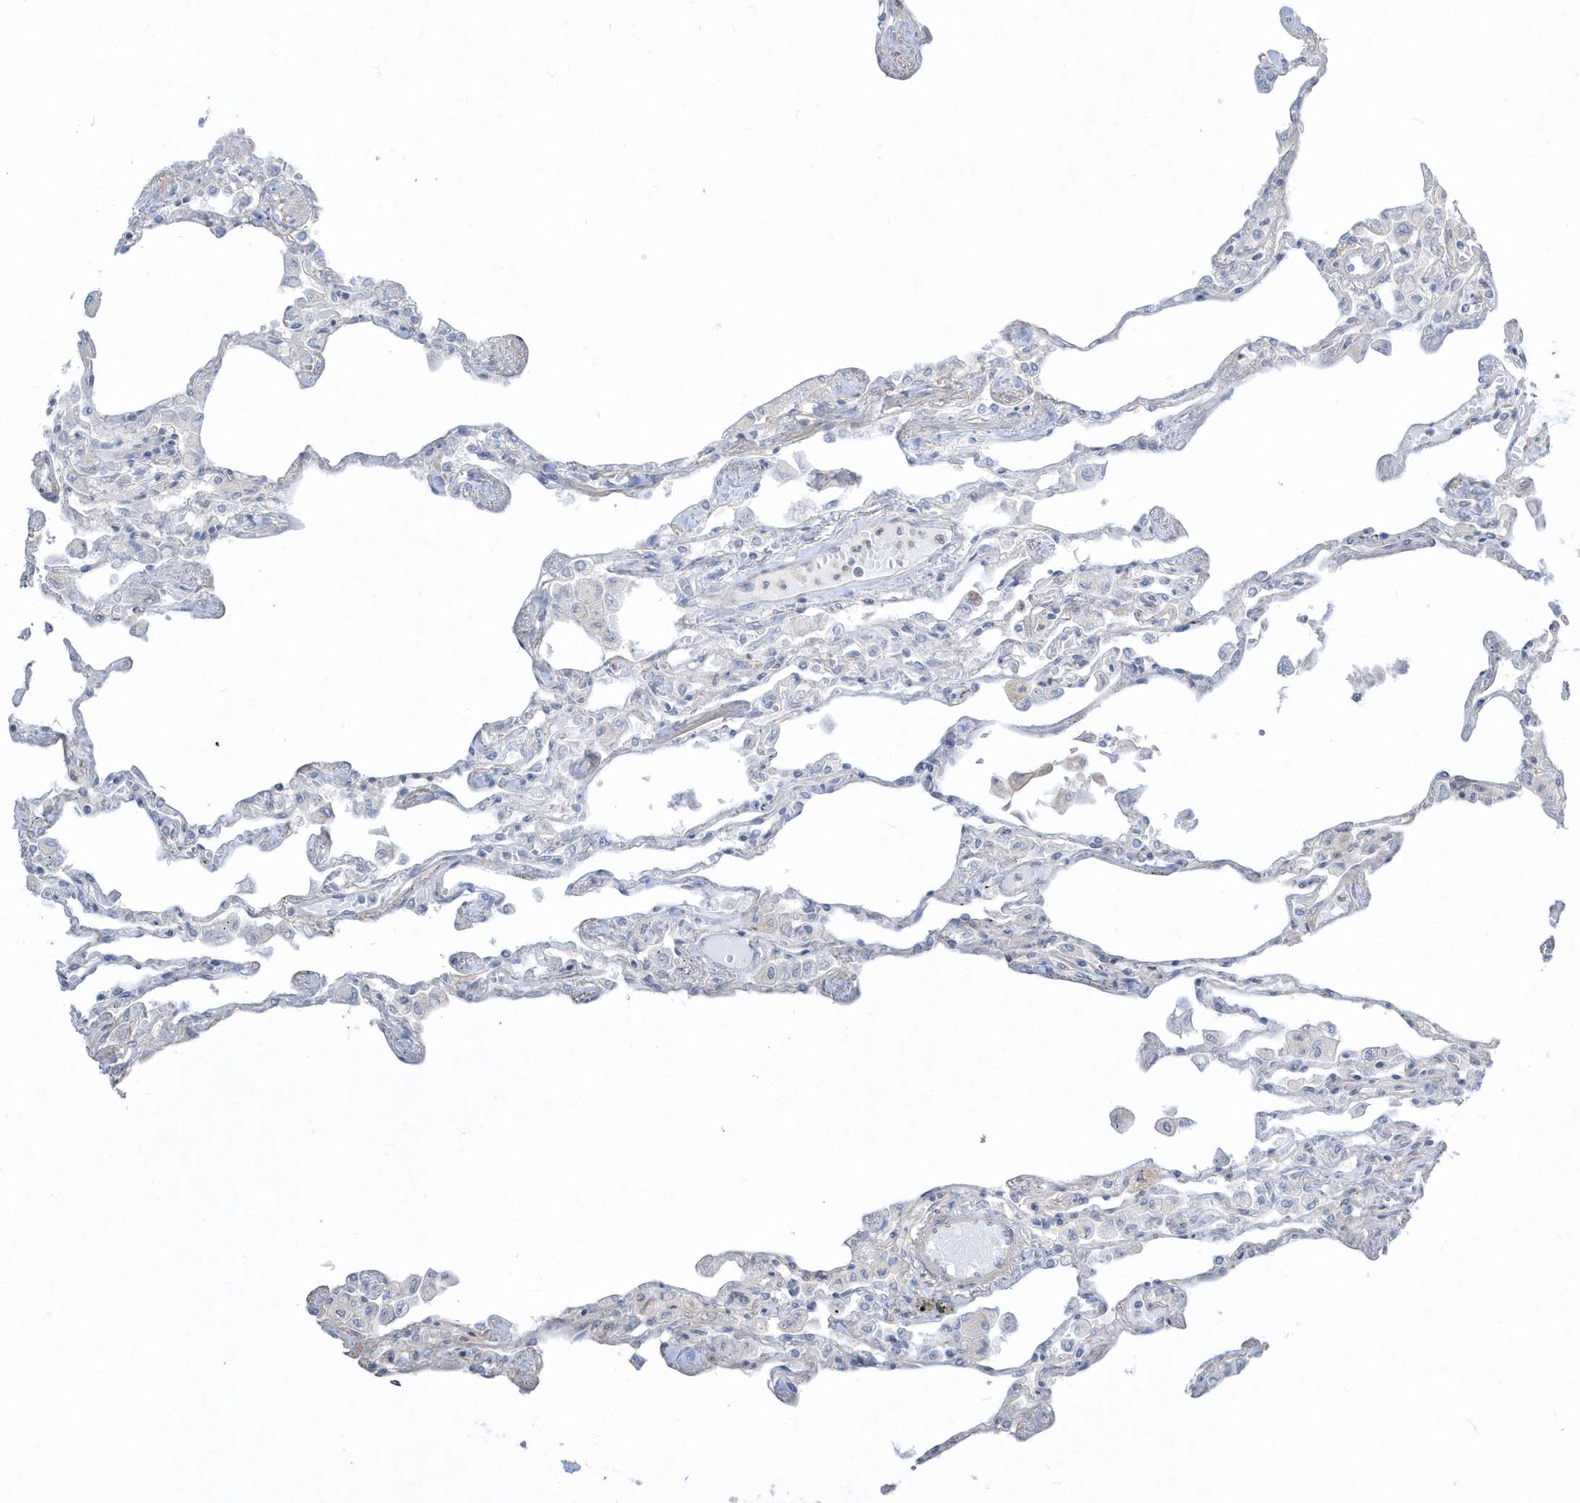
{"staining": {"intensity": "negative", "quantity": "none", "location": "none"}, "tissue": "lung", "cell_type": "Alveolar cells", "image_type": "normal", "snomed": [{"axis": "morphology", "description": "Normal tissue, NOS"}, {"axis": "topography", "description": "Bronchus"}, {"axis": "topography", "description": "Lung"}], "caption": "DAB (3,3'-diaminobenzidine) immunohistochemical staining of benign lung exhibits no significant staining in alveolar cells.", "gene": "ARHGEF9", "patient": {"sex": "female", "age": 49}}